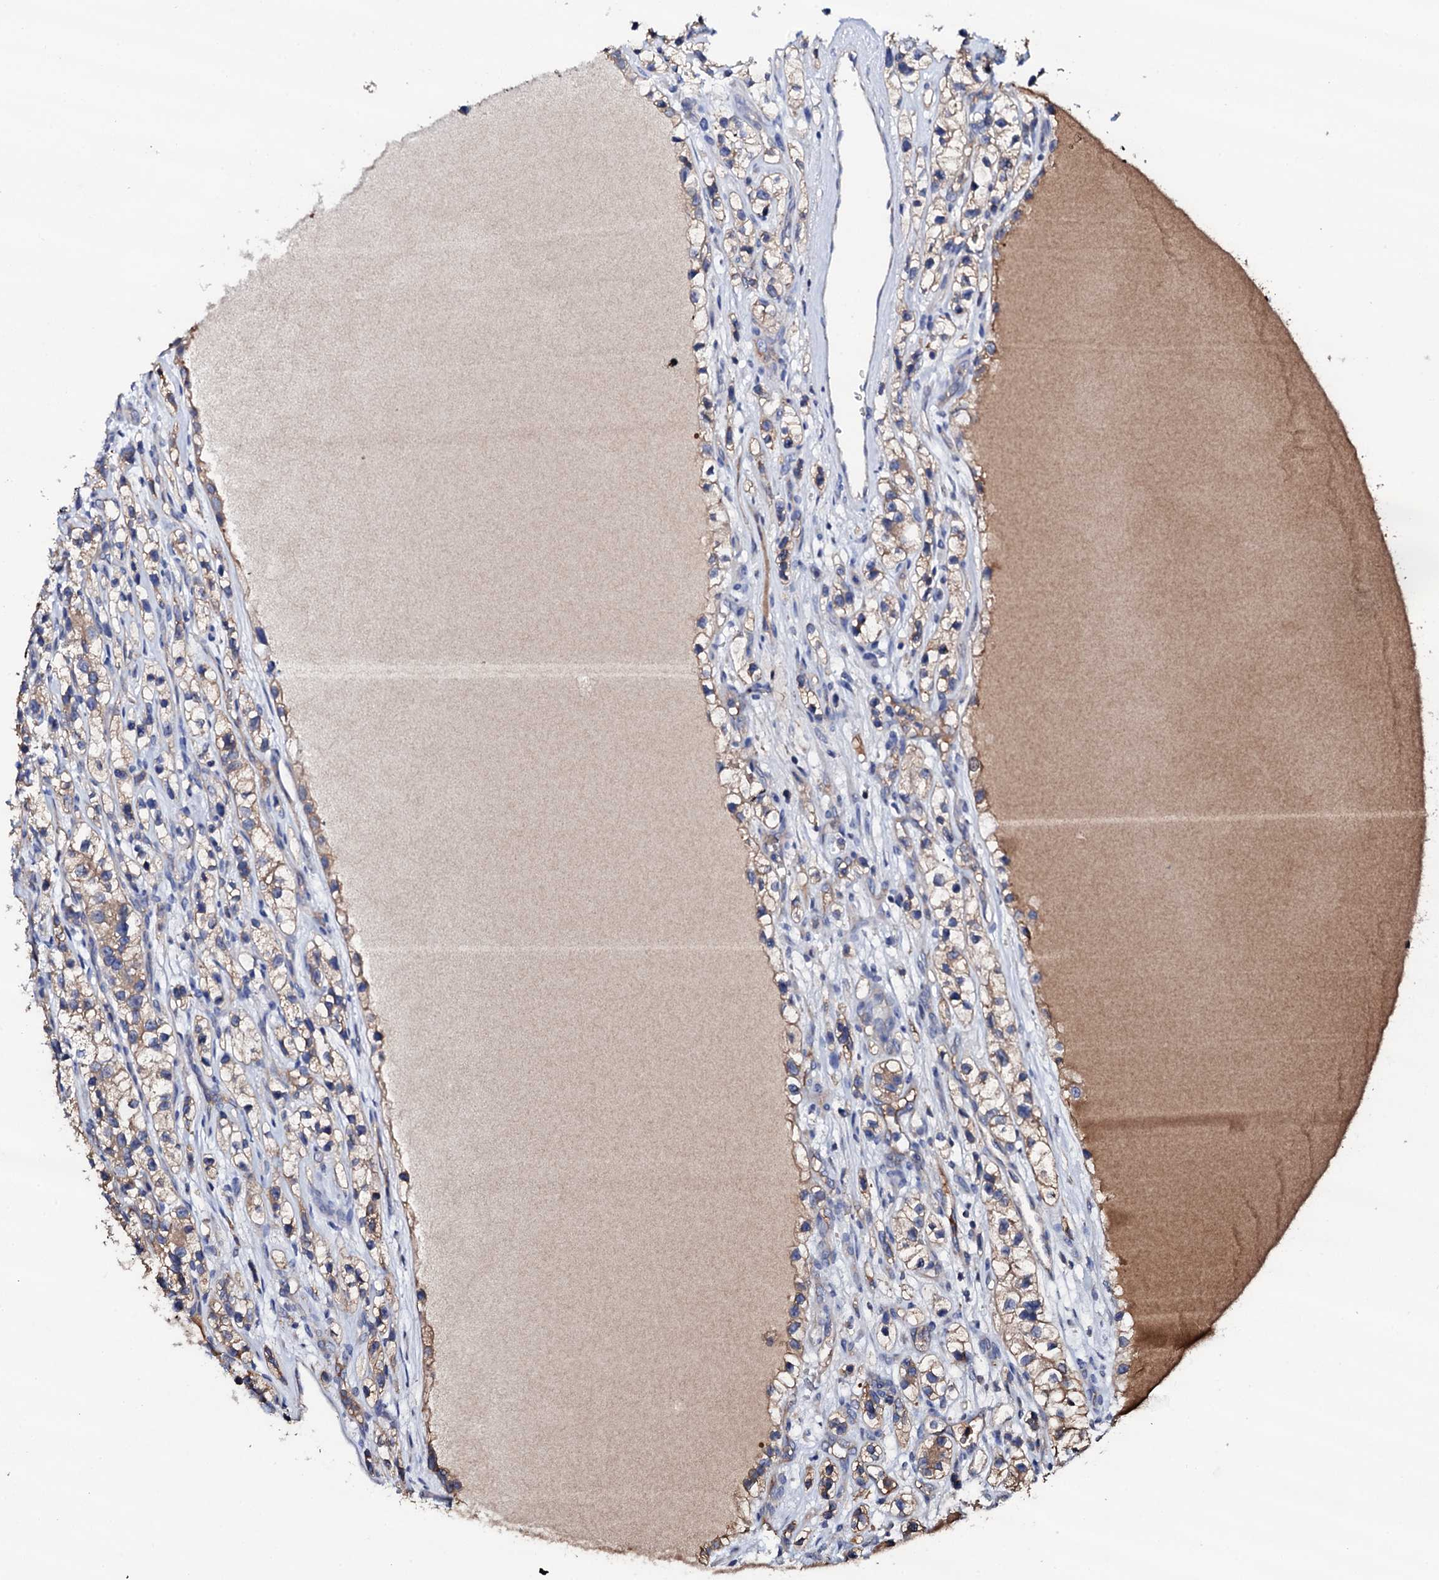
{"staining": {"intensity": "weak", "quantity": ">75%", "location": "cytoplasmic/membranous"}, "tissue": "renal cancer", "cell_type": "Tumor cells", "image_type": "cancer", "snomed": [{"axis": "morphology", "description": "Adenocarcinoma, NOS"}, {"axis": "topography", "description": "Kidney"}], "caption": "Approximately >75% of tumor cells in human renal cancer demonstrate weak cytoplasmic/membranous protein staining as visualized by brown immunohistochemical staining.", "gene": "TCAF2", "patient": {"sex": "female", "age": 57}}